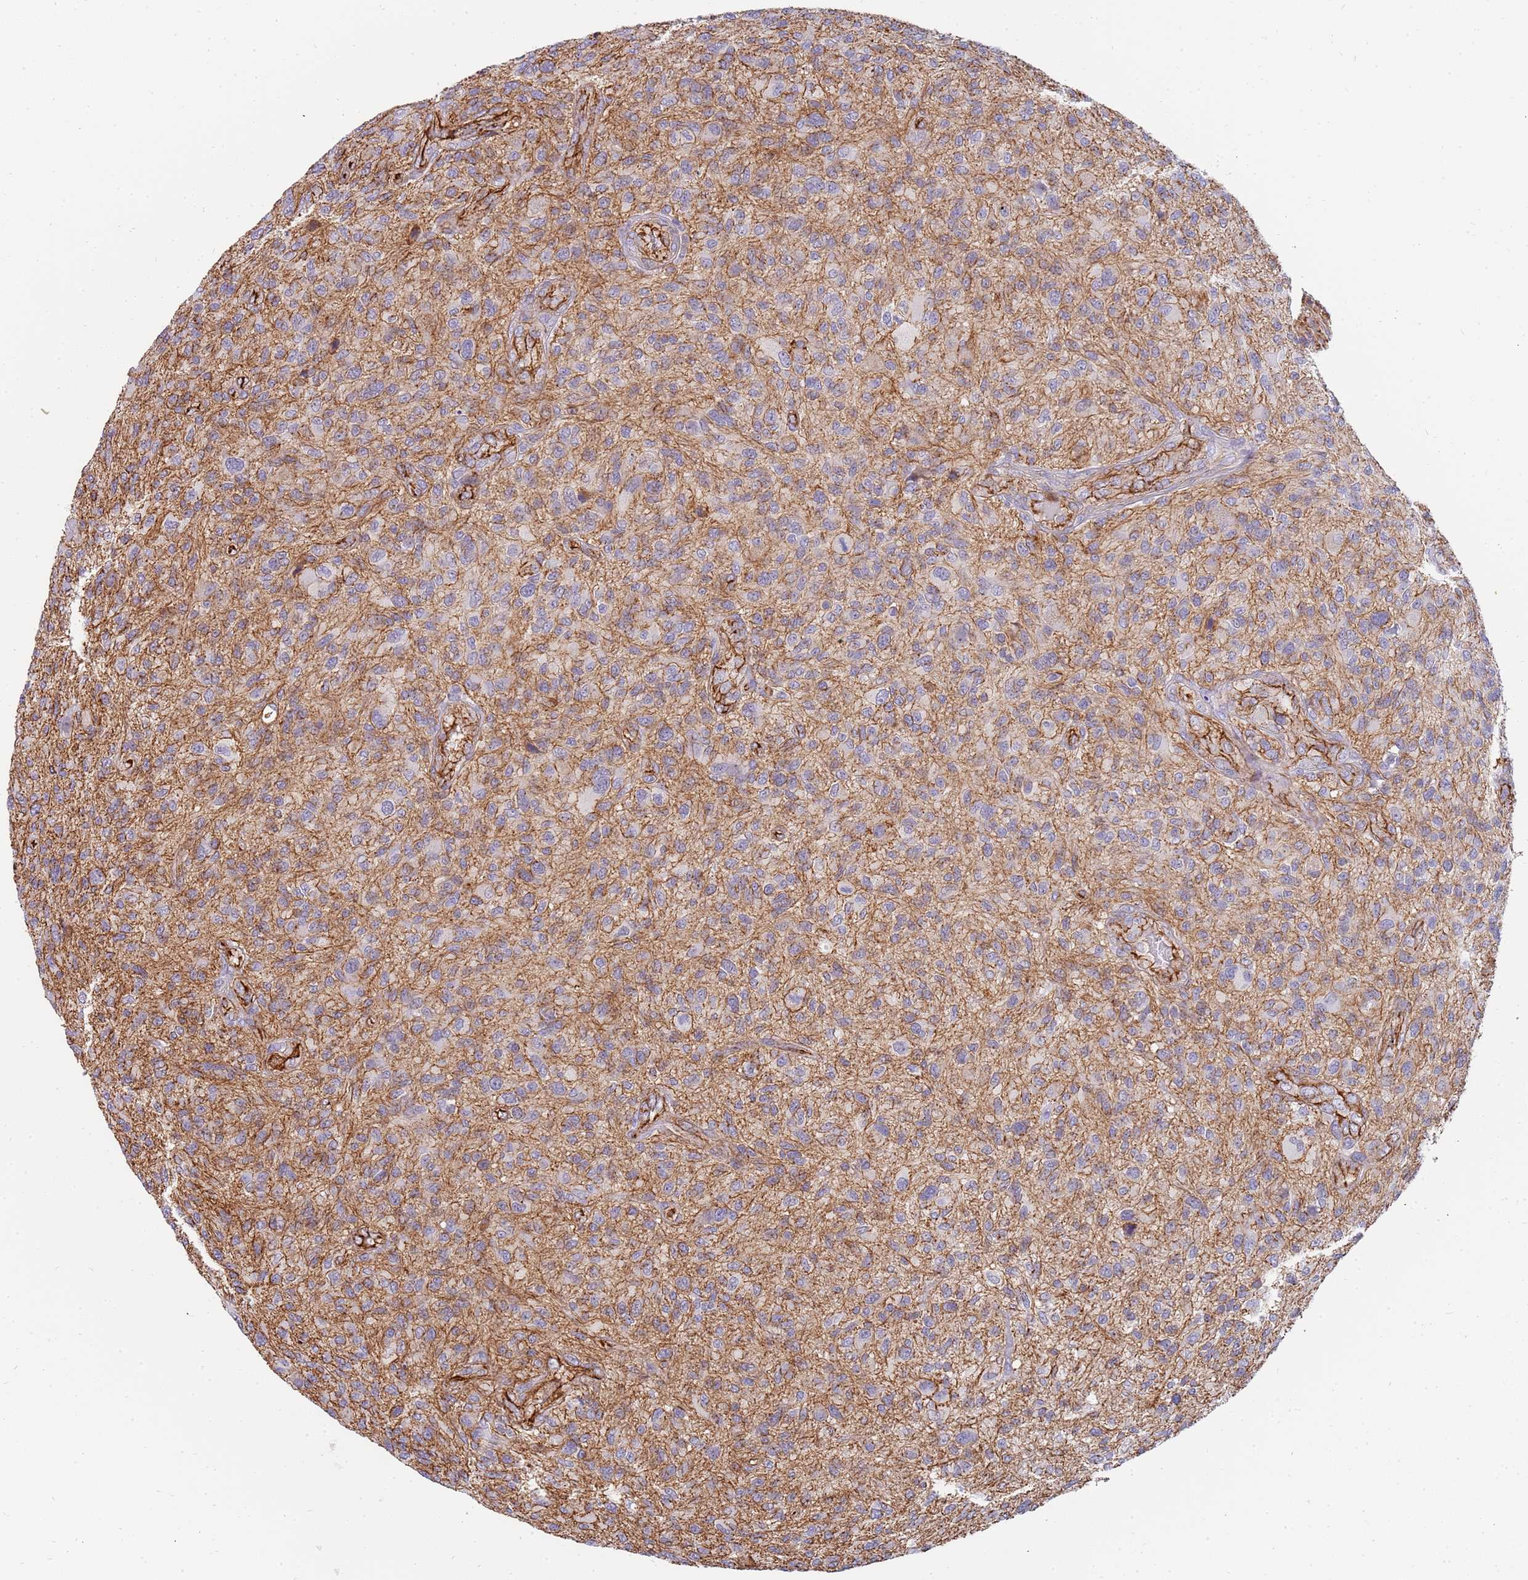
{"staining": {"intensity": "weak", "quantity": "<25%", "location": "cytoplasmic/membranous"}, "tissue": "glioma", "cell_type": "Tumor cells", "image_type": "cancer", "snomed": [{"axis": "morphology", "description": "Glioma, malignant, High grade"}, {"axis": "topography", "description": "Brain"}], "caption": "Image shows no protein staining in tumor cells of glioma tissue. (DAB (3,3'-diaminobenzidine) IHC visualized using brightfield microscopy, high magnification).", "gene": "GFRAL", "patient": {"sex": "male", "age": 47}}